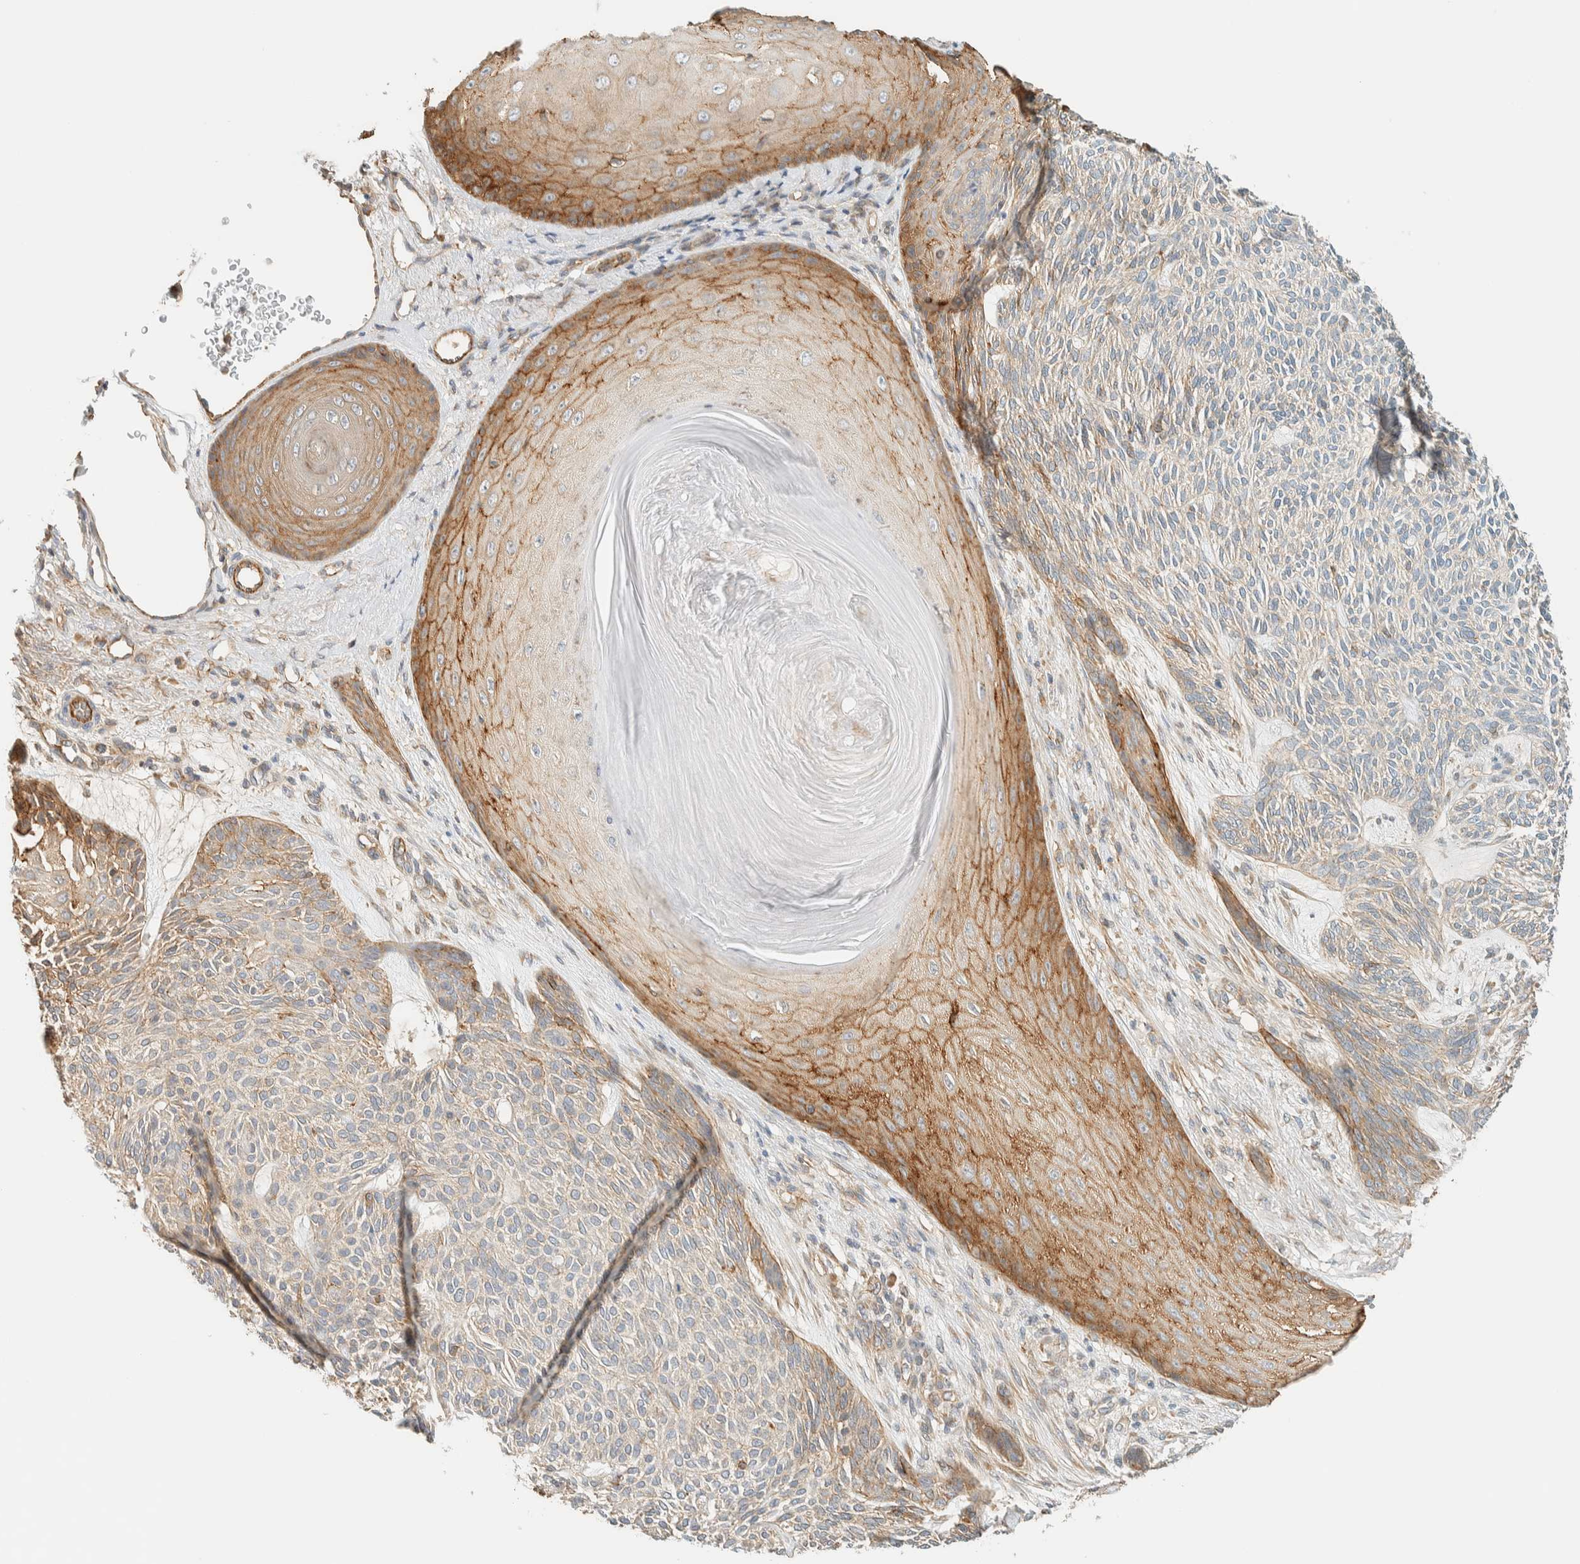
{"staining": {"intensity": "weak", "quantity": "<25%", "location": "cytoplasmic/membranous"}, "tissue": "skin cancer", "cell_type": "Tumor cells", "image_type": "cancer", "snomed": [{"axis": "morphology", "description": "Basal cell carcinoma"}, {"axis": "topography", "description": "Skin"}], "caption": "Immunohistochemistry histopathology image of skin cancer (basal cell carcinoma) stained for a protein (brown), which demonstrates no expression in tumor cells.", "gene": "LIMA1", "patient": {"sex": "male", "age": 55}}